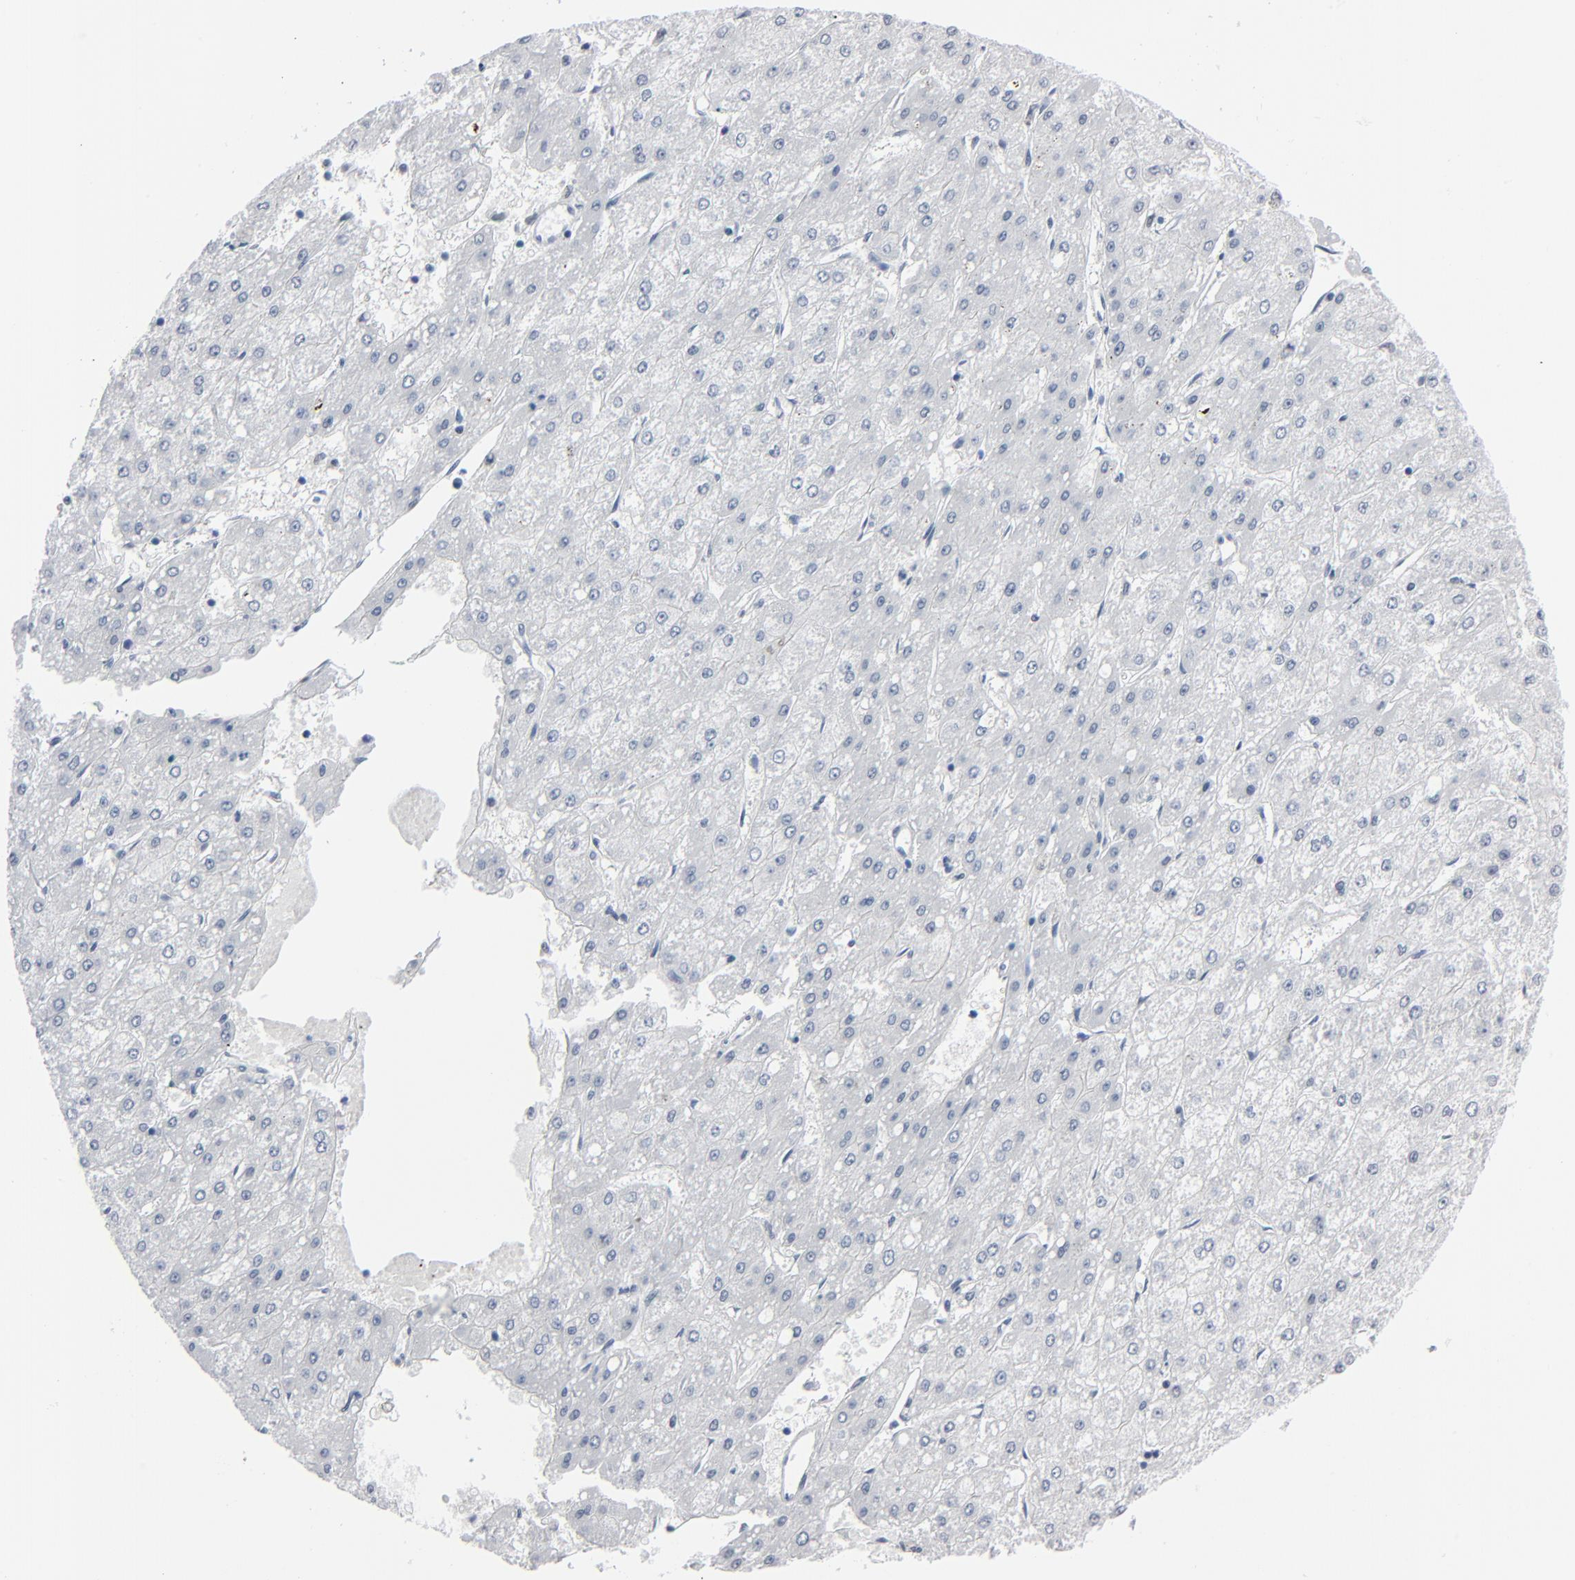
{"staining": {"intensity": "negative", "quantity": "none", "location": "none"}, "tissue": "liver cancer", "cell_type": "Tumor cells", "image_type": "cancer", "snomed": [{"axis": "morphology", "description": "Carcinoma, Hepatocellular, NOS"}, {"axis": "topography", "description": "Liver"}], "caption": "Tumor cells are negative for protein expression in human hepatocellular carcinoma (liver). Nuclei are stained in blue.", "gene": "SIRT1", "patient": {"sex": "female", "age": 52}}